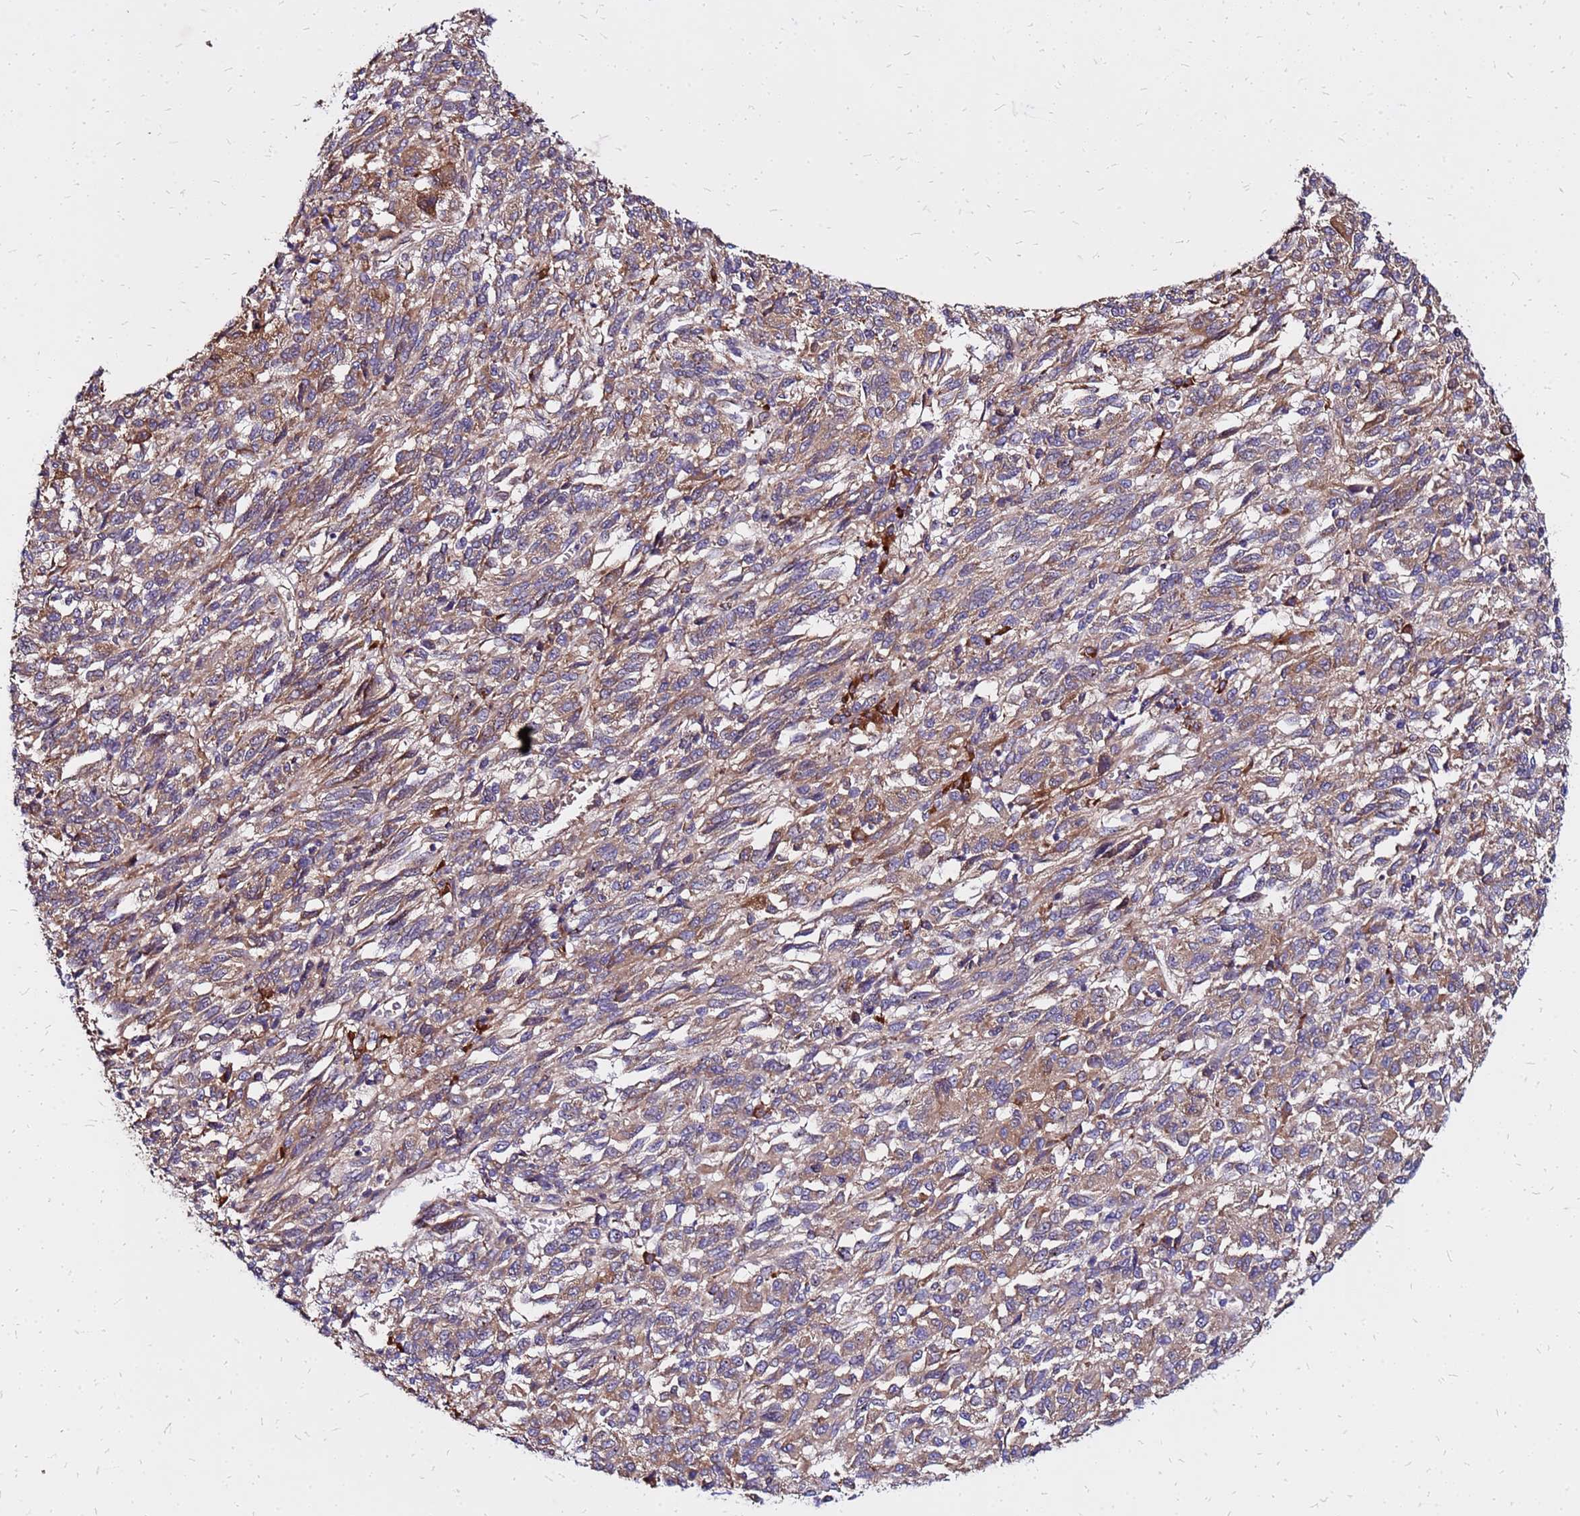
{"staining": {"intensity": "moderate", "quantity": ">75%", "location": "cytoplasmic/membranous"}, "tissue": "melanoma", "cell_type": "Tumor cells", "image_type": "cancer", "snomed": [{"axis": "morphology", "description": "Malignant melanoma, Metastatic site"}, {"axis": "topography", "description": "Lung"}], "caption": "Malignant melanoma (metastatic site) stained with immunohistochemistry demonstrates moderate cytoplasmic/membranous expression in approximately >75% of tumor cells.", "gene": "VMO1", "patient": {"sex": "male", "age": 64}}